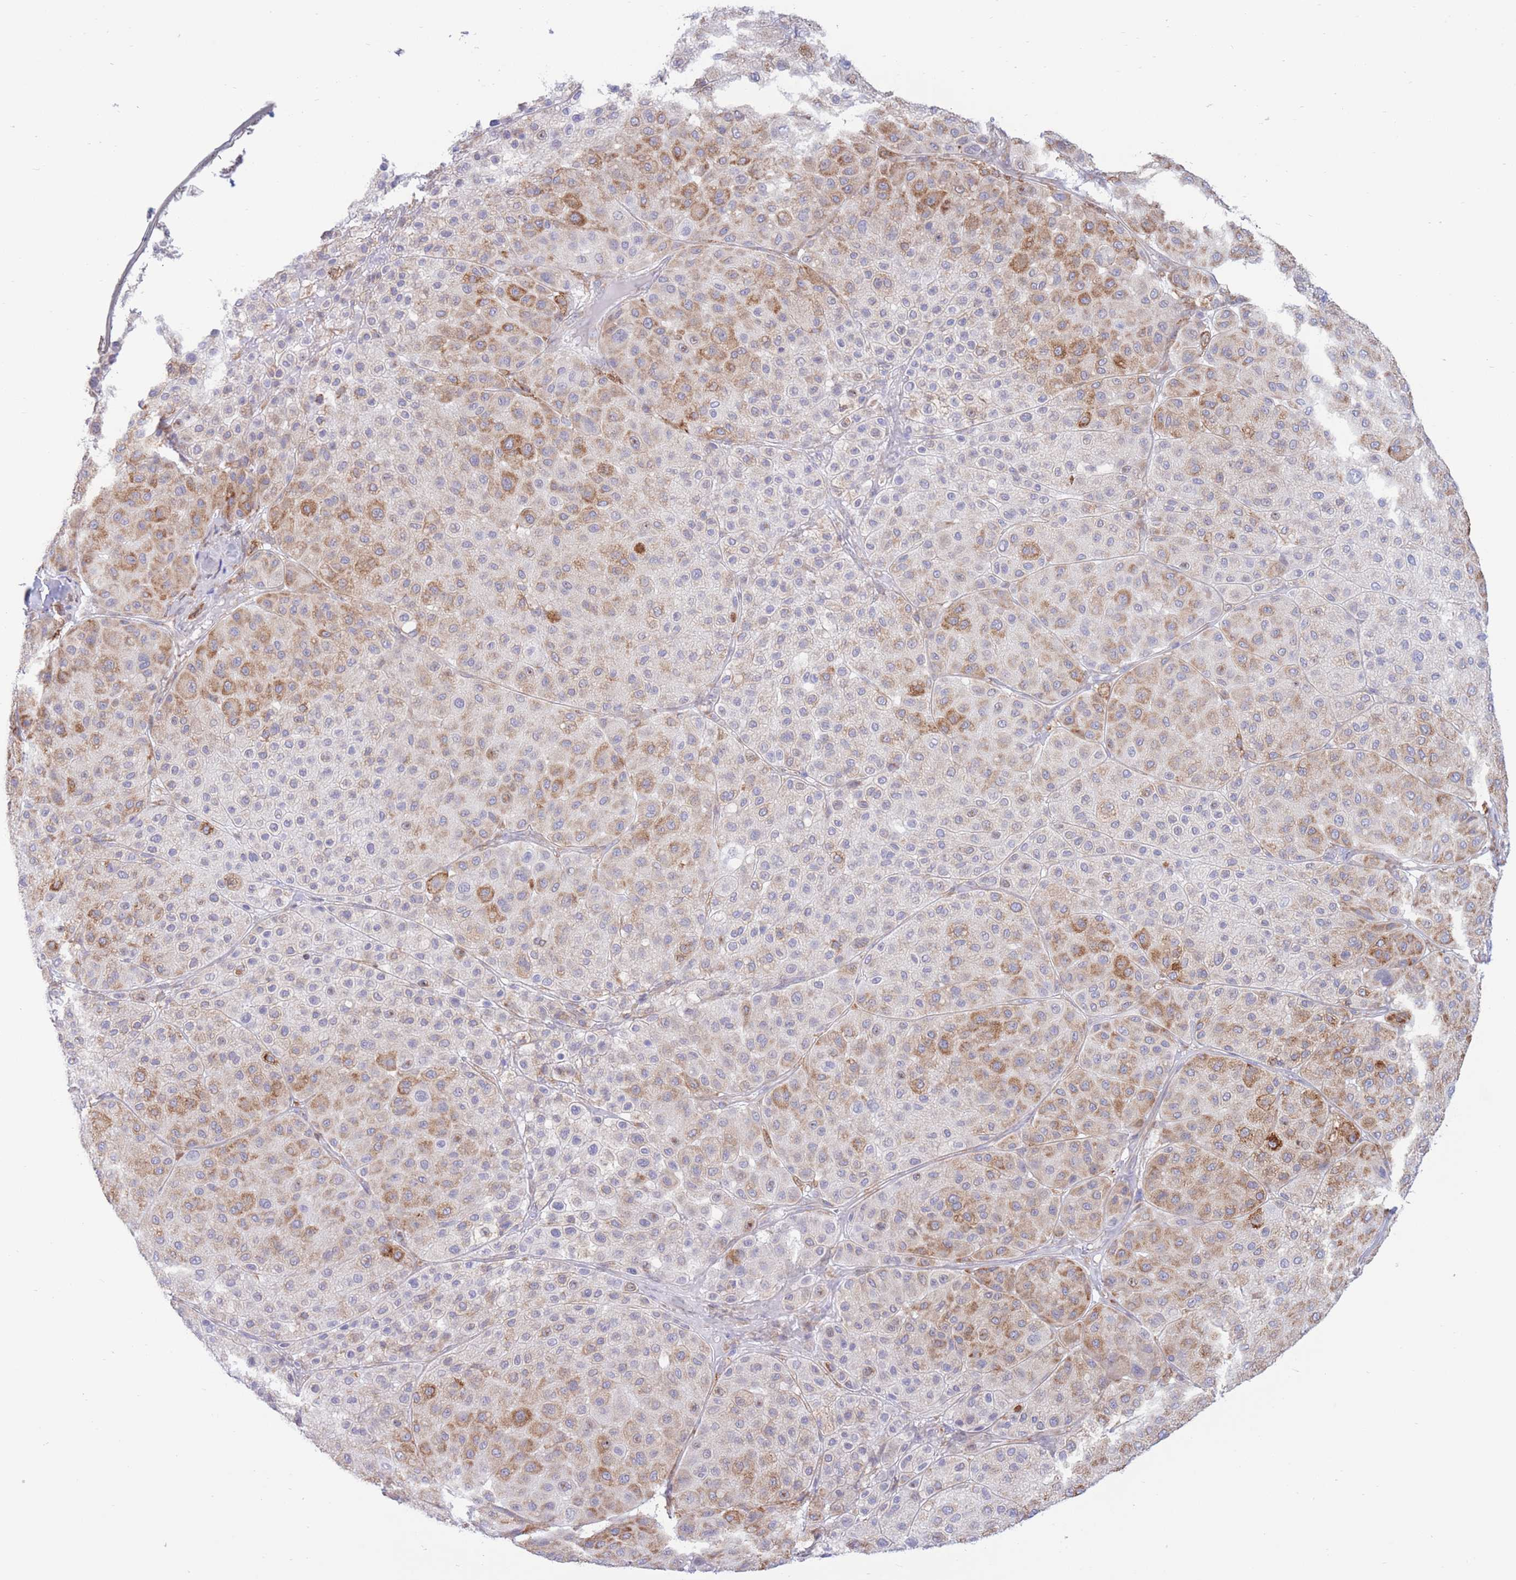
{"staining": {"intensity": "moderate", "quantity": "25%-75%", "location": "cytoplasmic/membranous"}, "tissue": "melanoma", "cell_type": "Tumor cells", "image_type": "cancer", "snomed": [{"axis": "morphology", "description": "Malignant melanoma, Metastatic site"}, {"axis": "topography", "description": "Smooth muscle"}], "caption": "Malignant melanoma (metastatic site) stained with a brown dye reveals moderate cytoplasmic/membranous positive staining in approximately 25%-75% of tumor cells.", "gene": "MYDGF", "patient": {"sex": "male", "age": 41}}